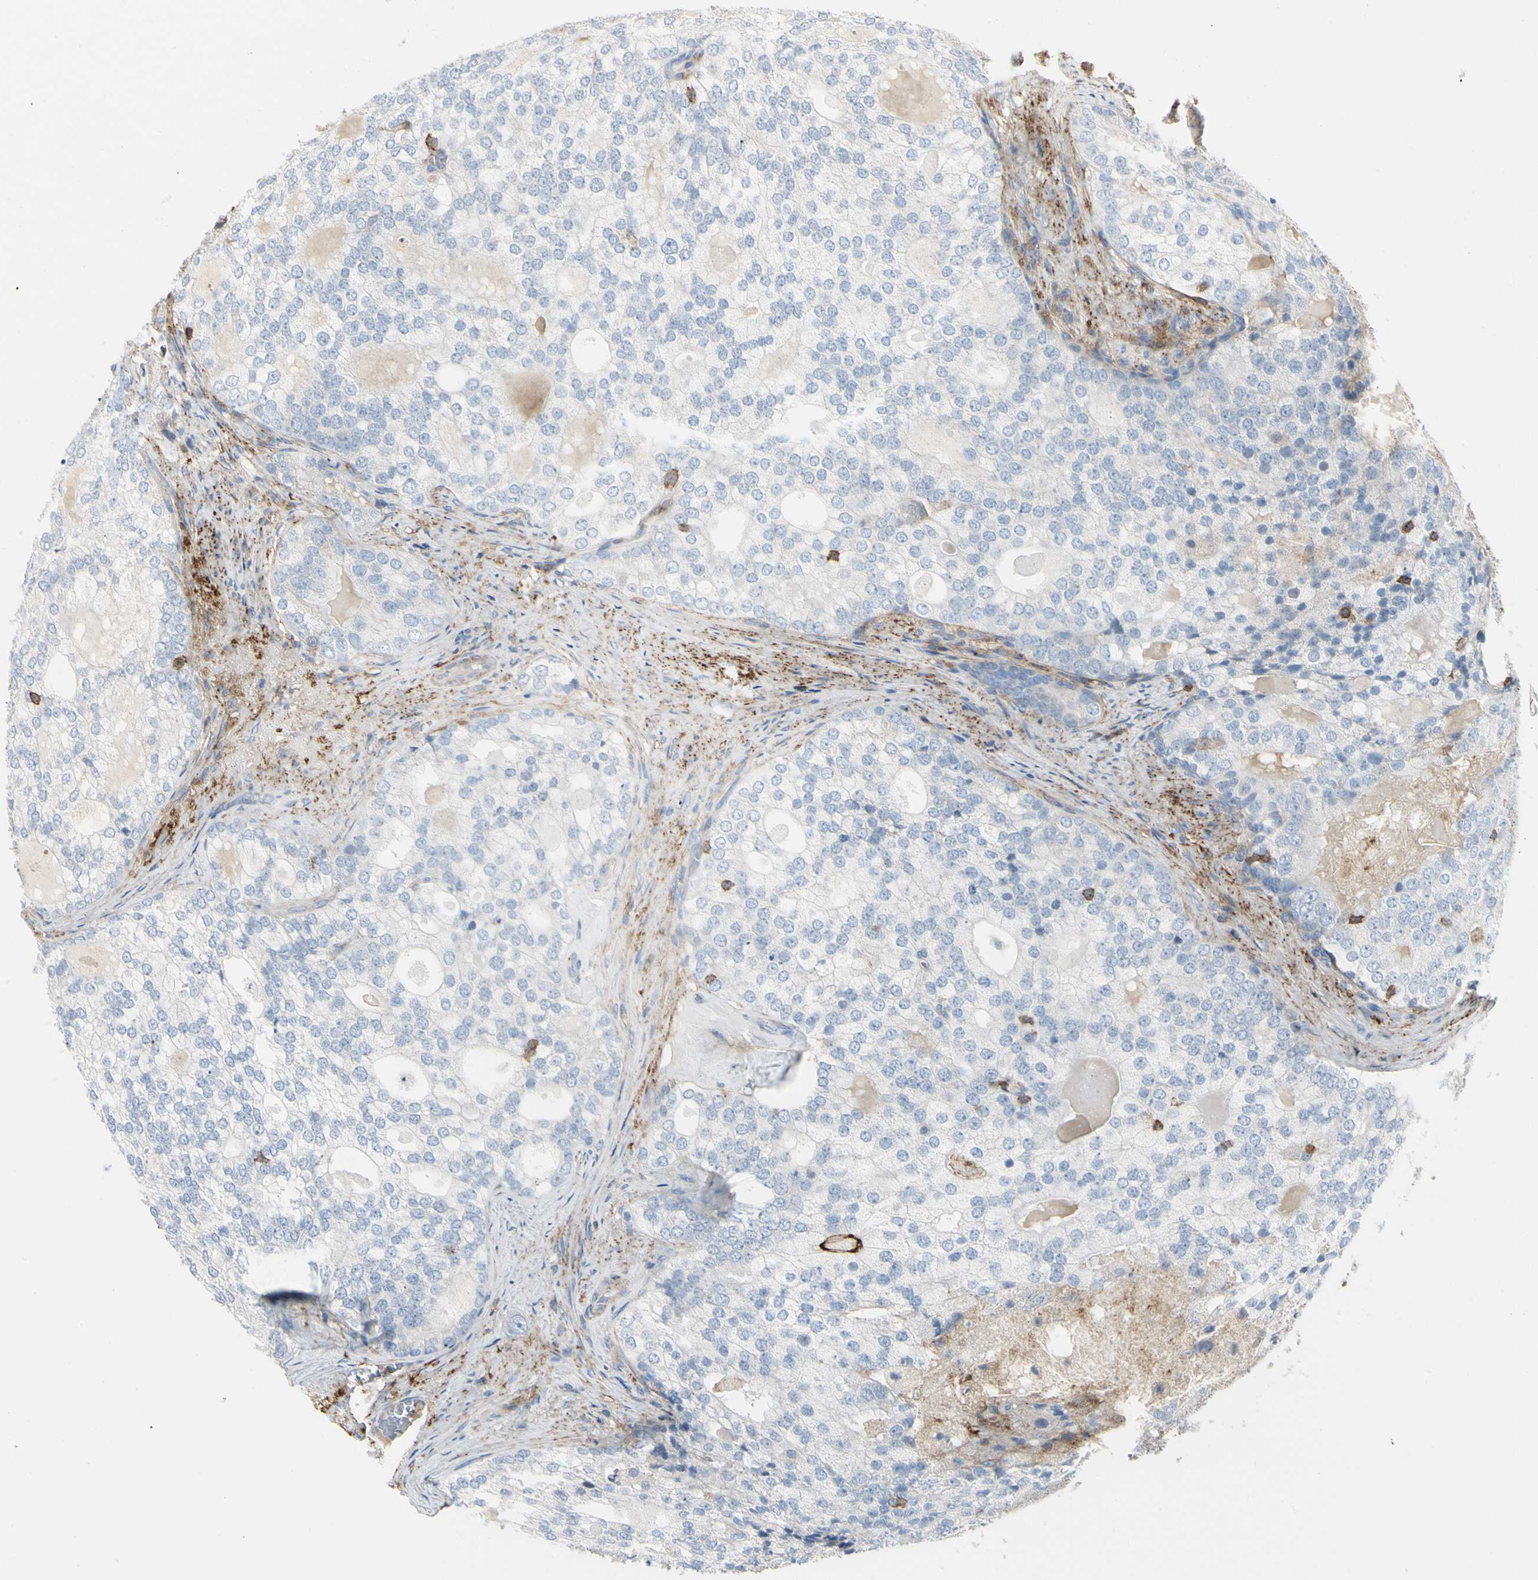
{"staining": {"intensity": "negative", "quantity": "none", "location": "none"}, "tissue": "prostate cancer", "cell_type": "Tumor cells", "image_type": "cancer", "snomed": [{"axis": "morphology", "description": "Adenocarcinoma, High grade"}, {"axis": "topography", "description": "Prostate"}], "caption": "Immunohistochemistry photomicrograph of human prostate cancer stained for a protein (brown), which demonstrates no positivity in tumor cells.", "gene": "CLEC2B", "patient": {"sex": "male", "age": 66}}